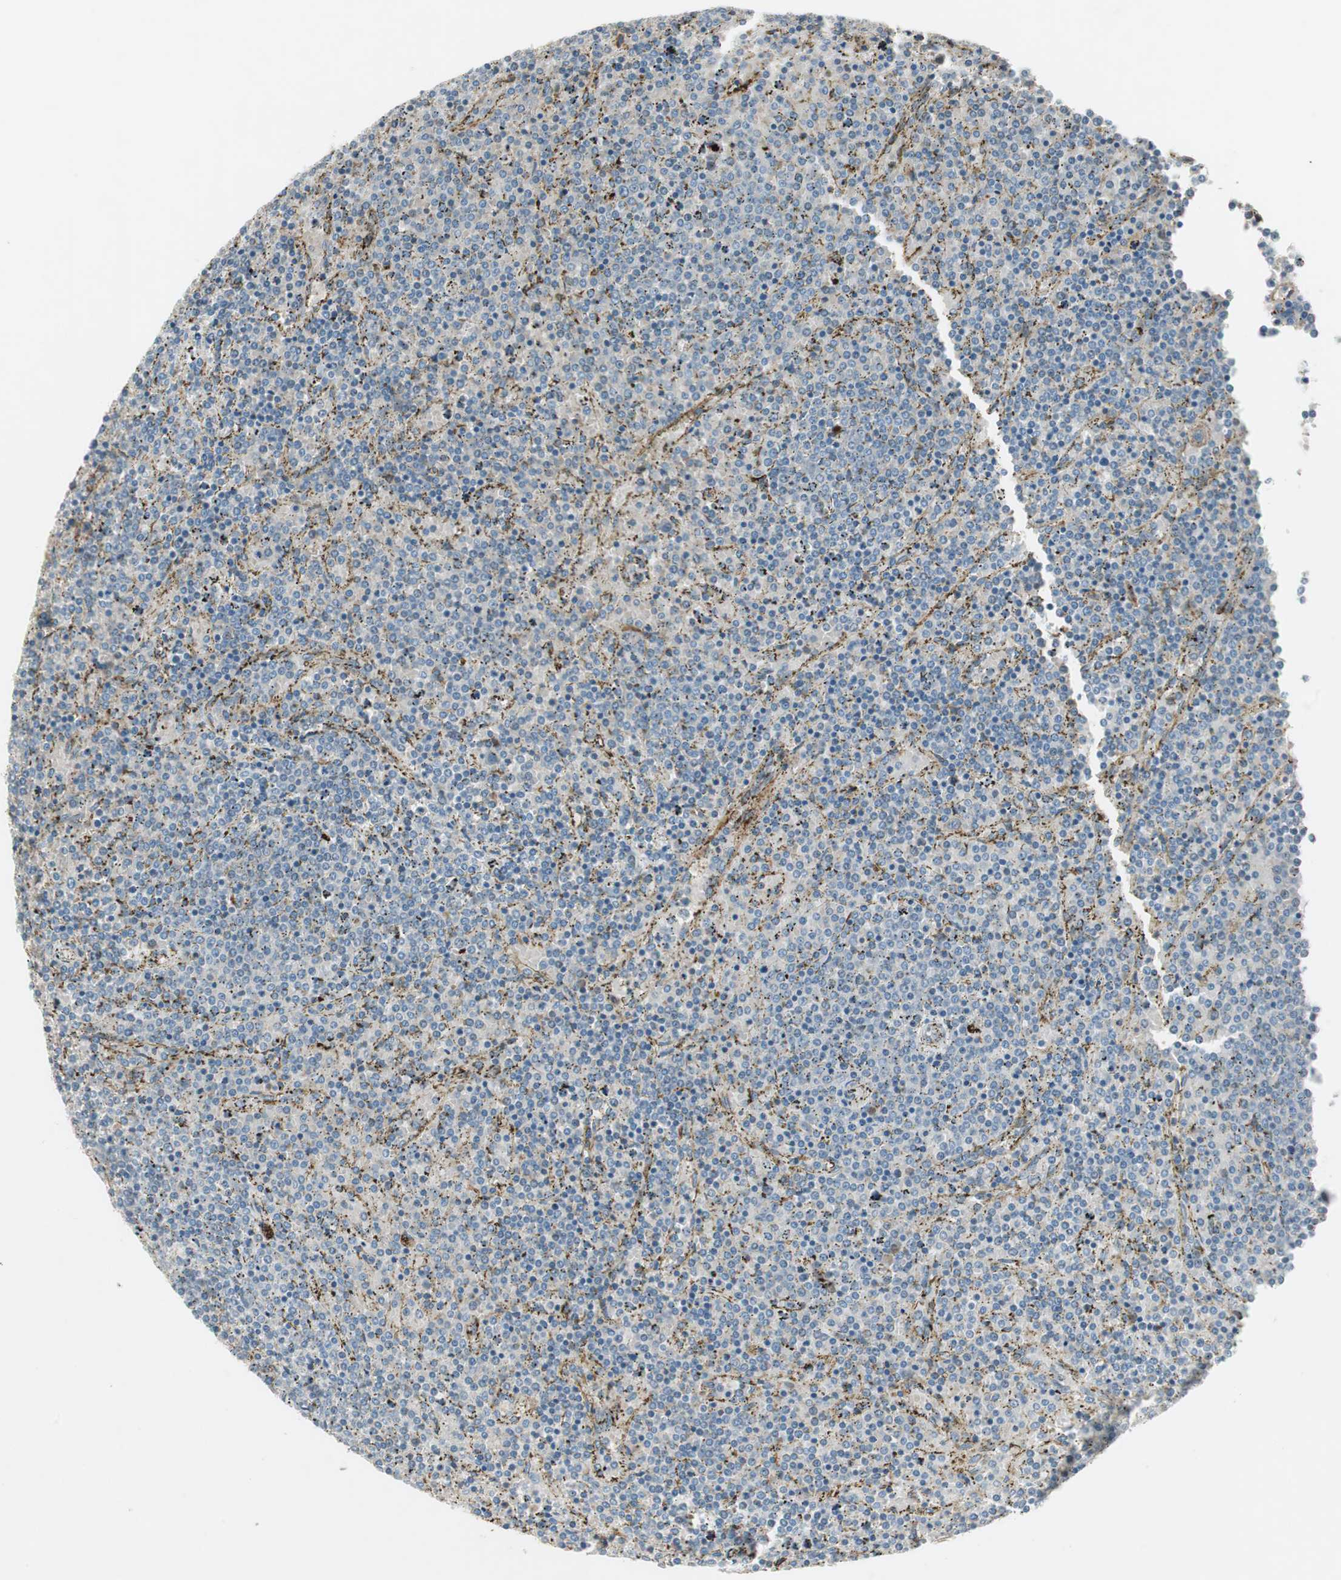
{"staining": {"intensity": "negative", "quantity": "none", "location": "none"}, "tissue": "lymphoma", "cell_type": "Tumor cells", "image_type": "cancer", "snomed": [{"axis": "morphology", "description": "Malignant lymphoma, non-Hodgkin's type, Low grade"}, {"axis": "topography", "description": "Spleen"}], "caption": "Tumor cells are negative for protein expression in human lymphoma.", "gene": "FGFR4", "patient": {"sex": "female", "age": 77}}